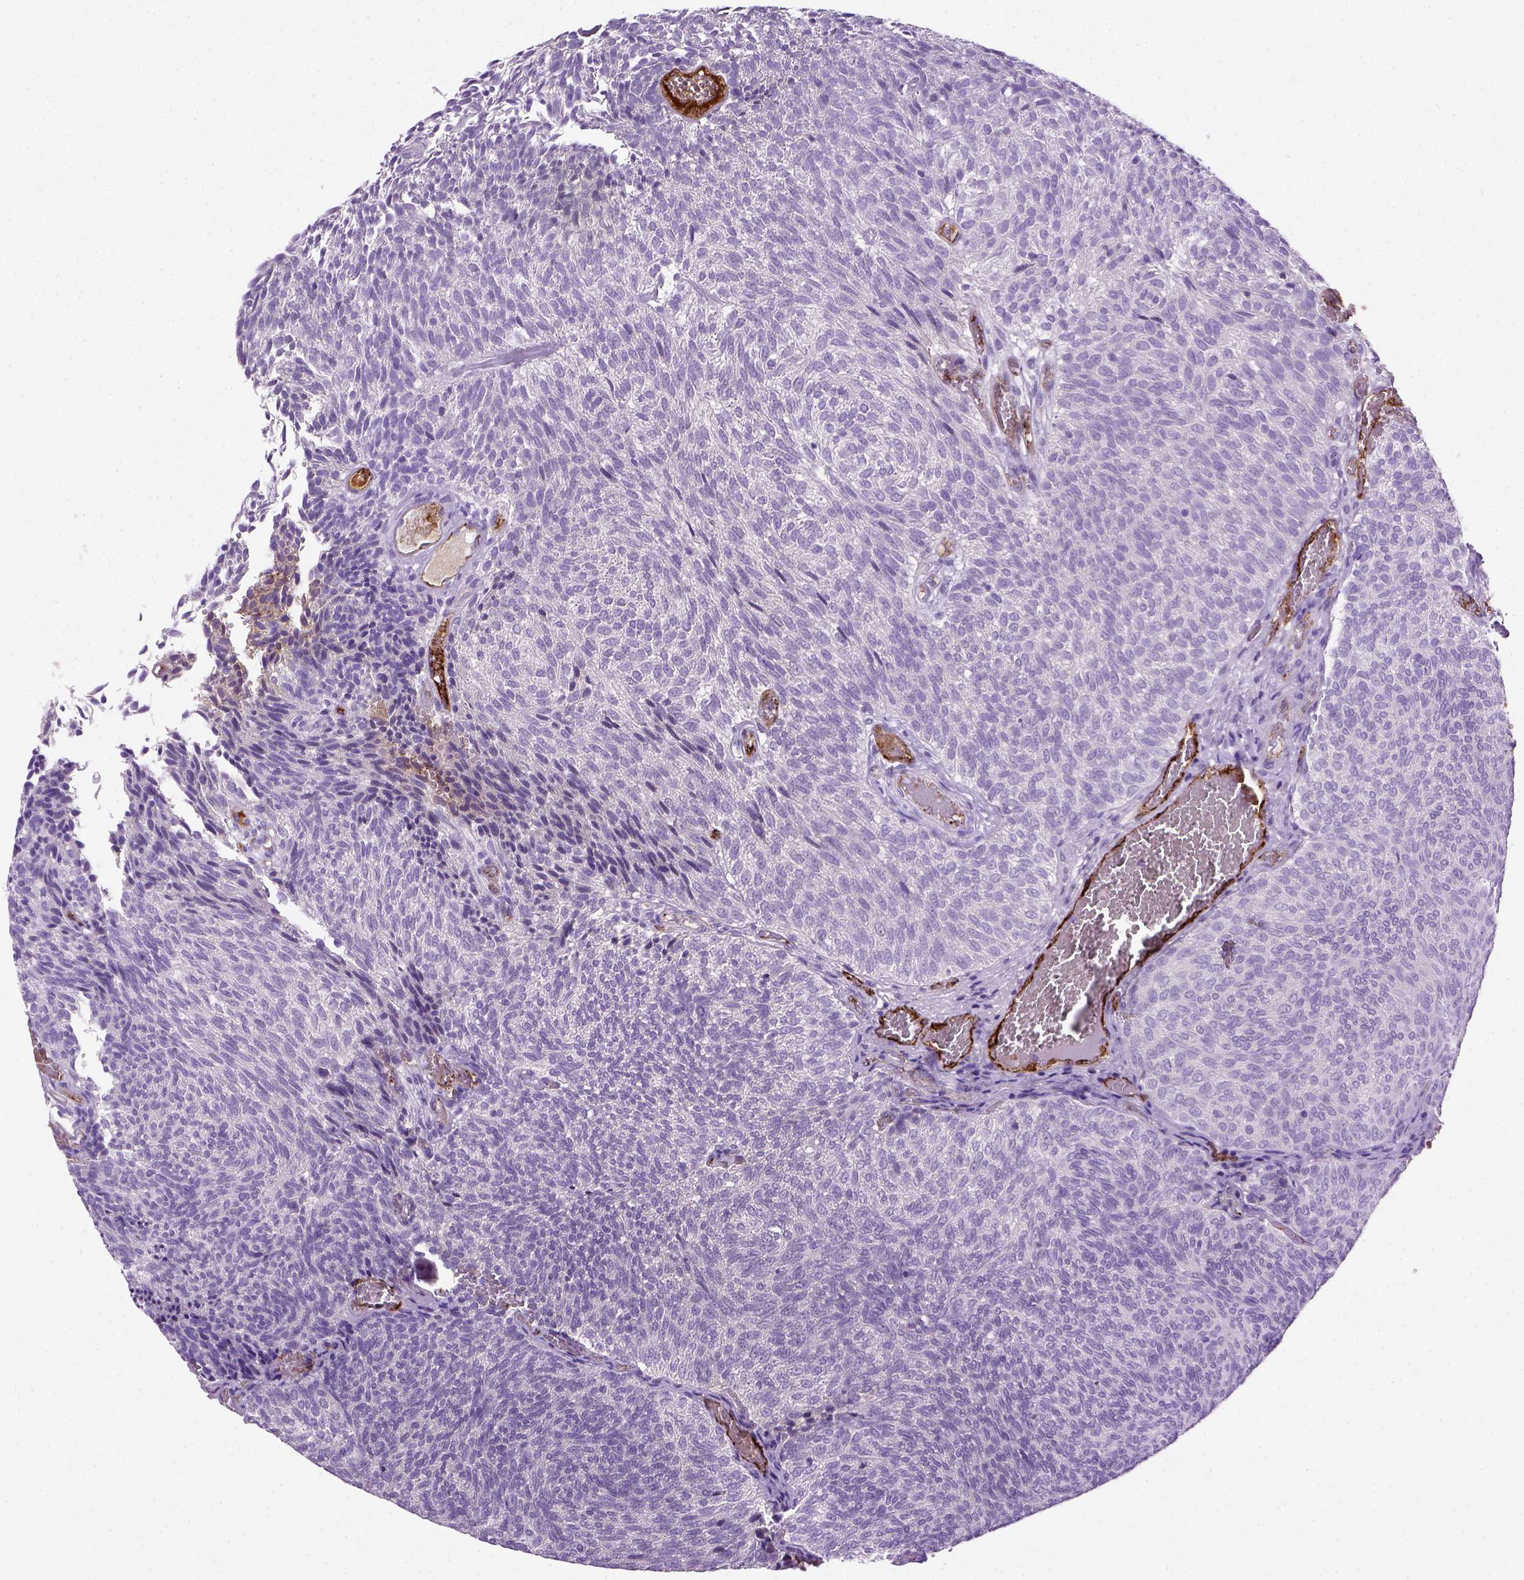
{"staining": {"intensity": "negative", "quantity": "none", "location": "none"}, "tissue": "urothelial cancer", "cell_type": "Tumor cells", "image_type": "cancer", "snomed": [{"axis": "morphology", "description": "Urothelial carcinoma, Low grade"}, {"axis": "topography", "description": "Urinary bladder"}], "caption": "Protein analysis of low-grade urothelial carcinoma reveals no significant expression in tumor cells.", "gene": "VWF", "patient": {"sex": "male", "age": 77}}